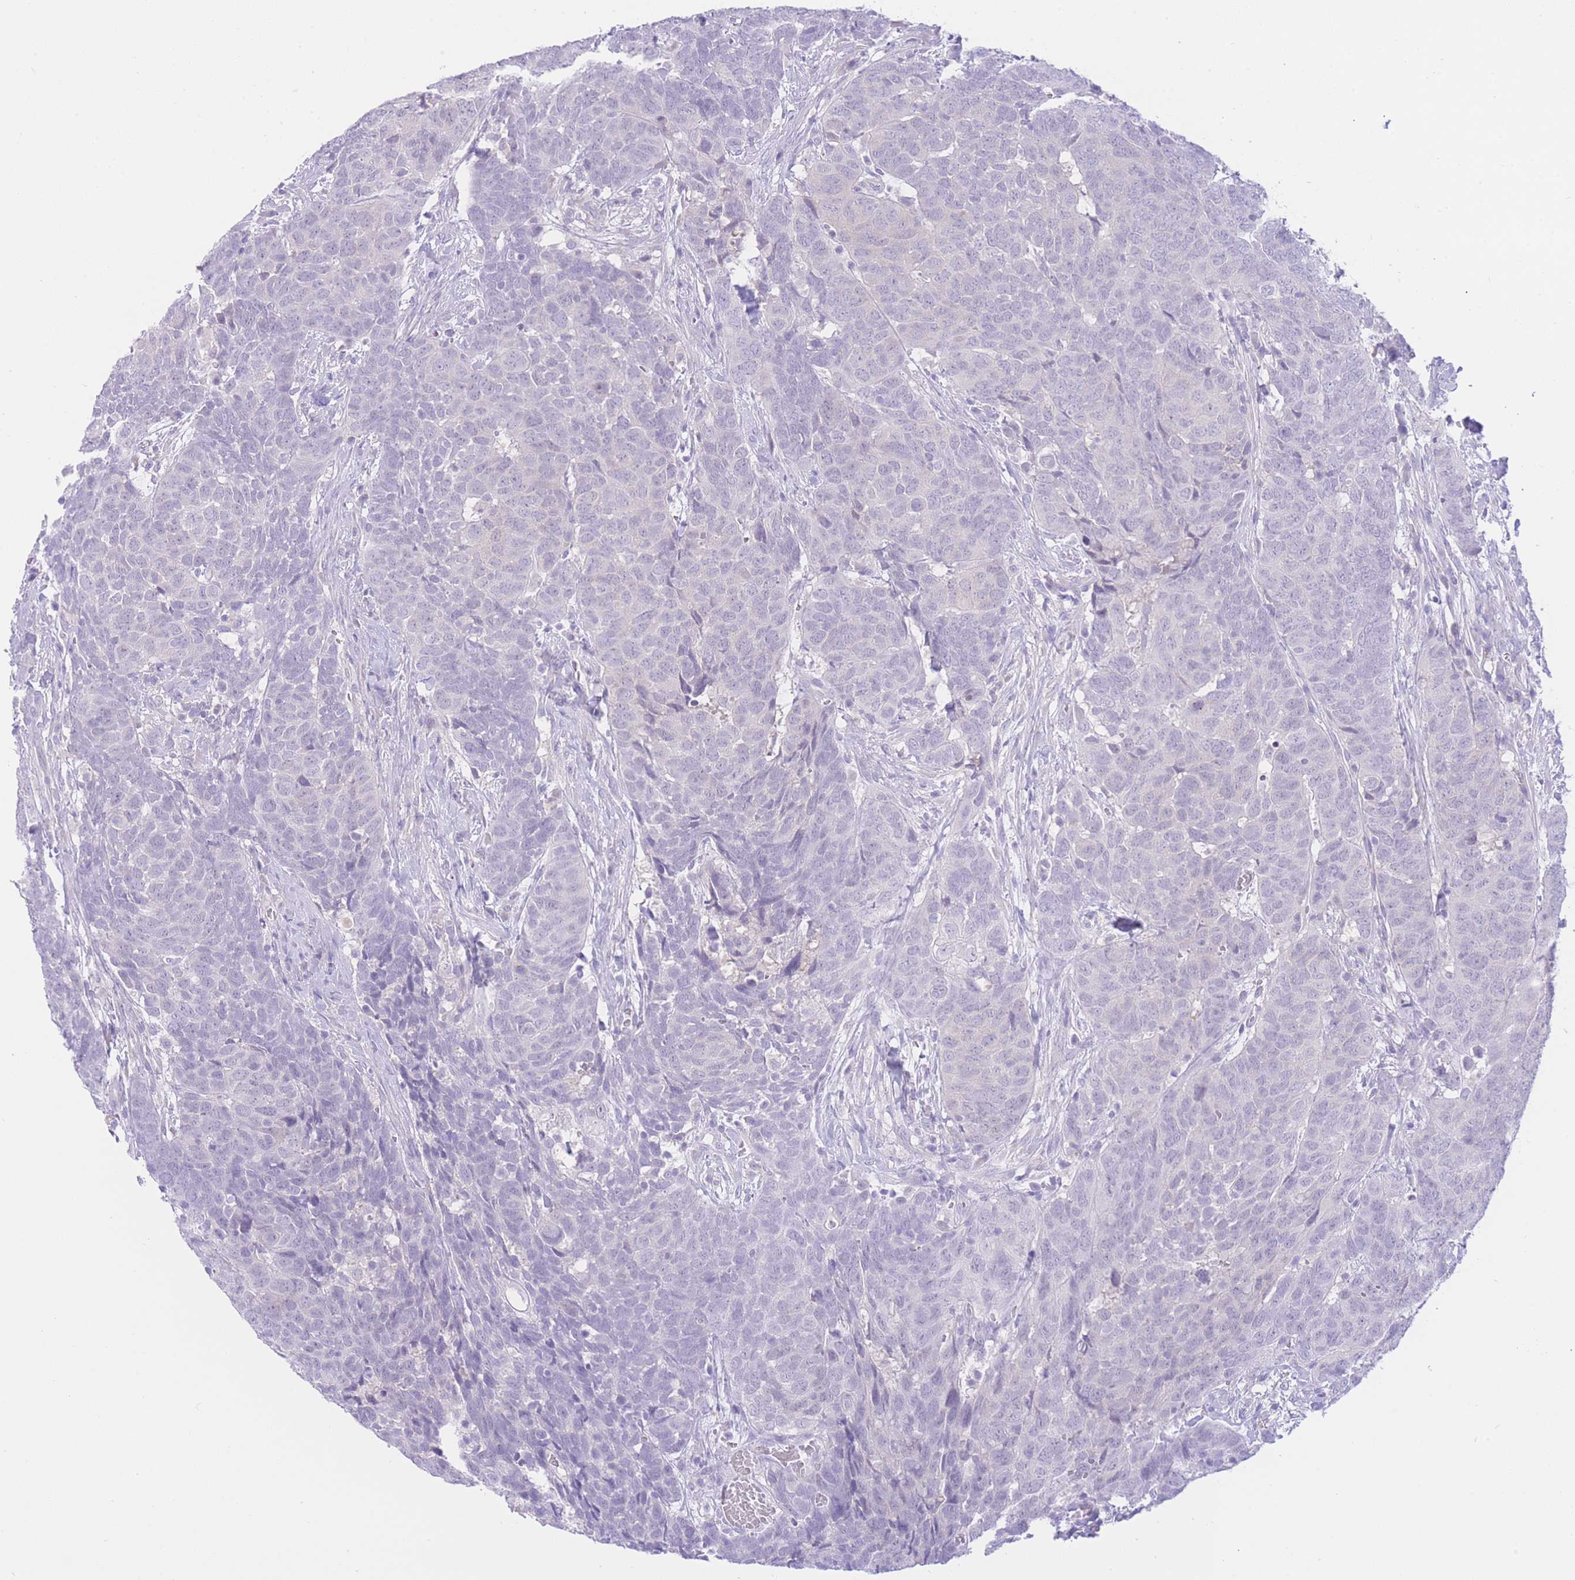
{"staining": {"intensity": "negative", "quantity": "none", "location": "none"}, "tissue": "head and neck cancer", "cell_type": "Tumor cells", "image_type": "cancer", "snomed": [{"axis": "morphology", "description": "Squamous cell carcinoma, NOS"}, {"axis": "topography", "description": "Head-Neck"}], "caption": "Protein analysis of head and neck cancer (squamous cell carcinoma) shows no significant positivity in tumor cells.", "gene": "ZNF212", "patient": {"sex": "male", "age": 66}}